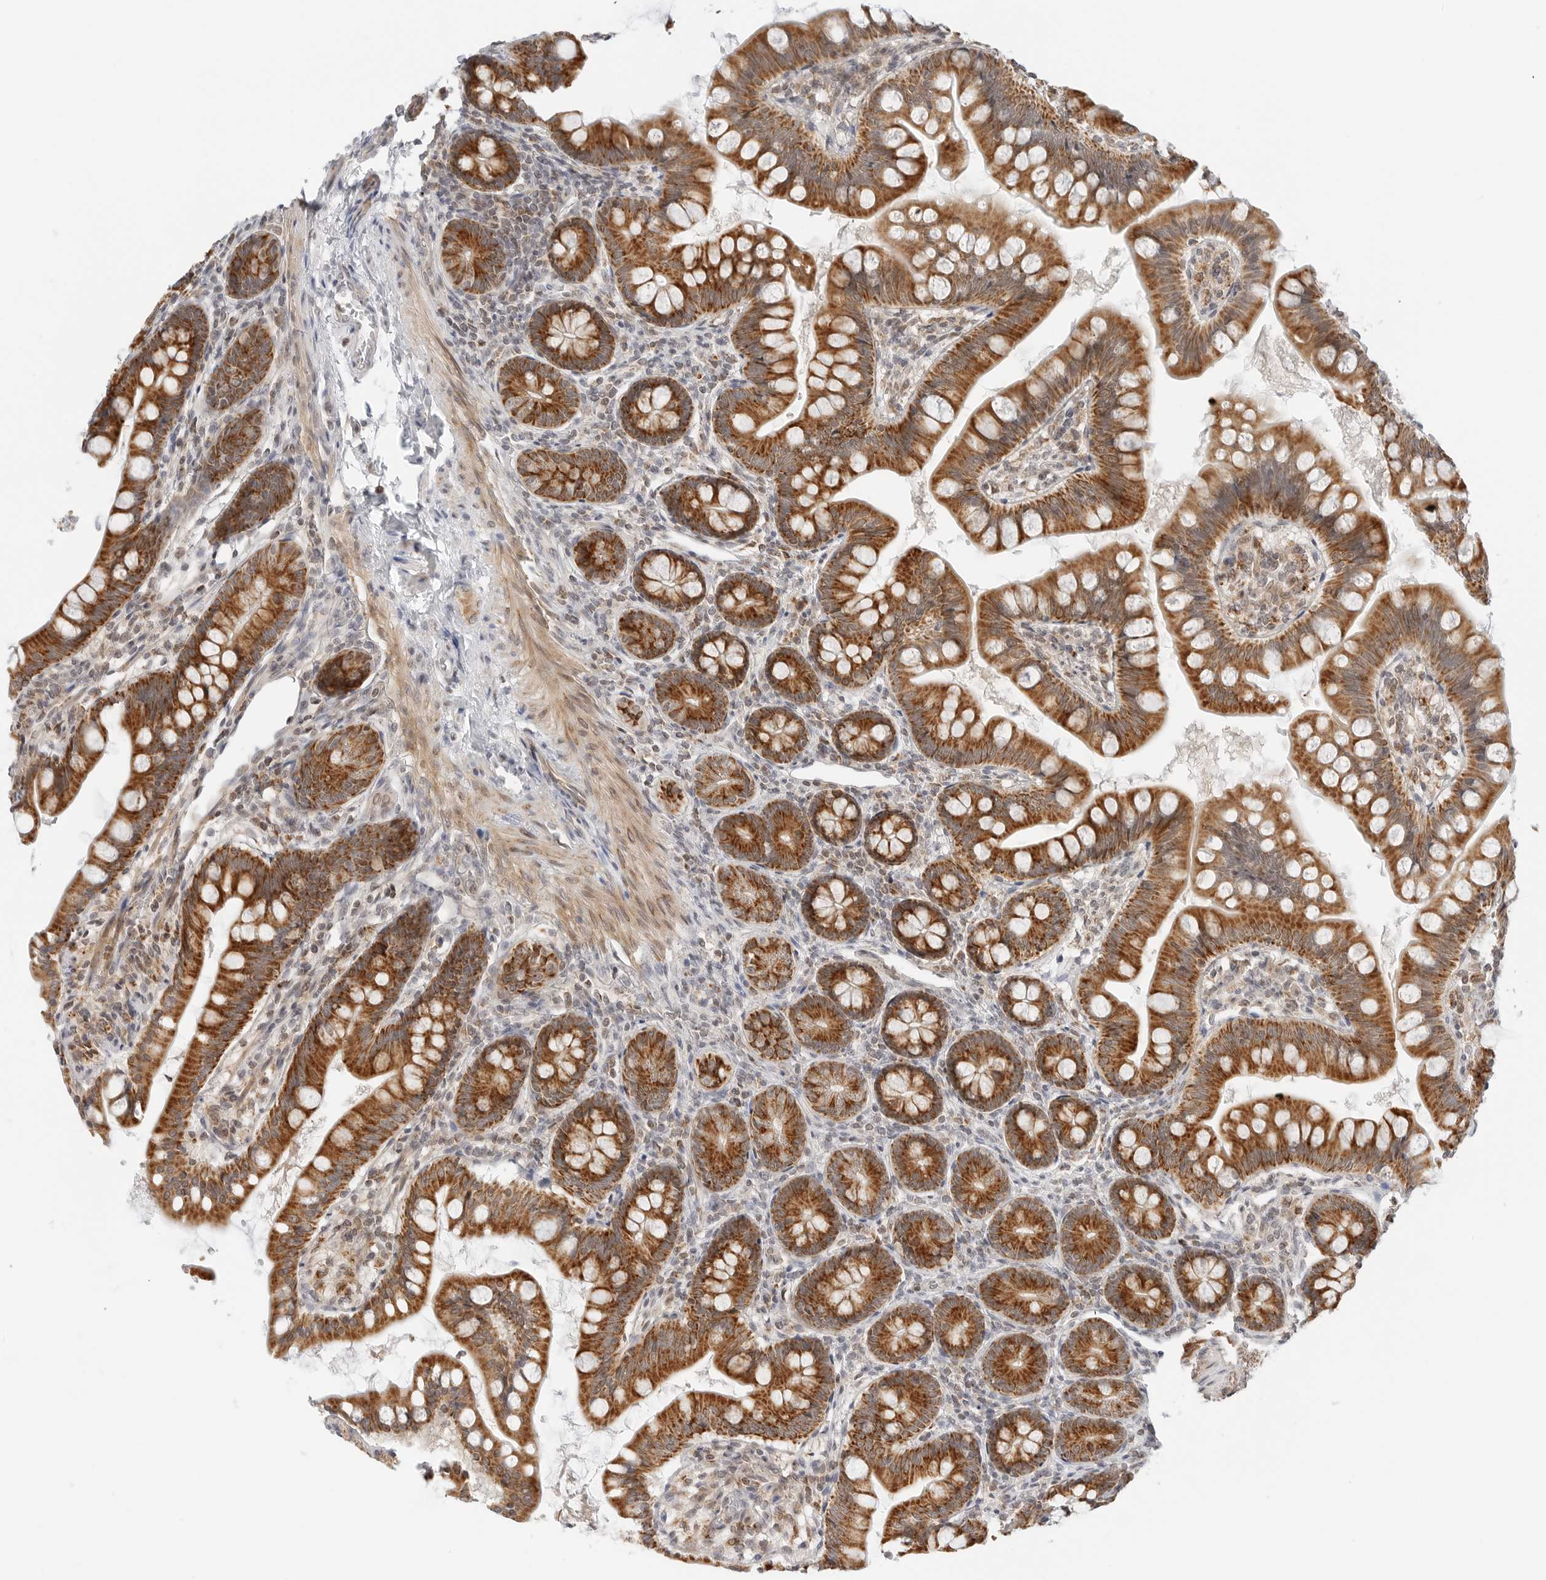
{"staining": {"intensity": "strong", "quantity": ">75%", "location": "cytoplasmic/membranous"}, "tissue": "small intestine", "cell_type": "Glandular cells", "image_type": "normal", "snomed": [{"axis": "morphology", "description": "Normal tissue, NOS"}, {"axis": "topography", "description": "Small intestine"}], "caption": "Strong cytoplasmic/membranous protein positivity is present in approximately >75% of glandular cells in small intestine. (Stains: DAB (3,3'-diaminobenzidine) in brown, nuclei in blue, Microscopy: brightfield microscopy at high magnification).", "gene": "DYRK4", "patient": {"sex": "male", "age": 7}}